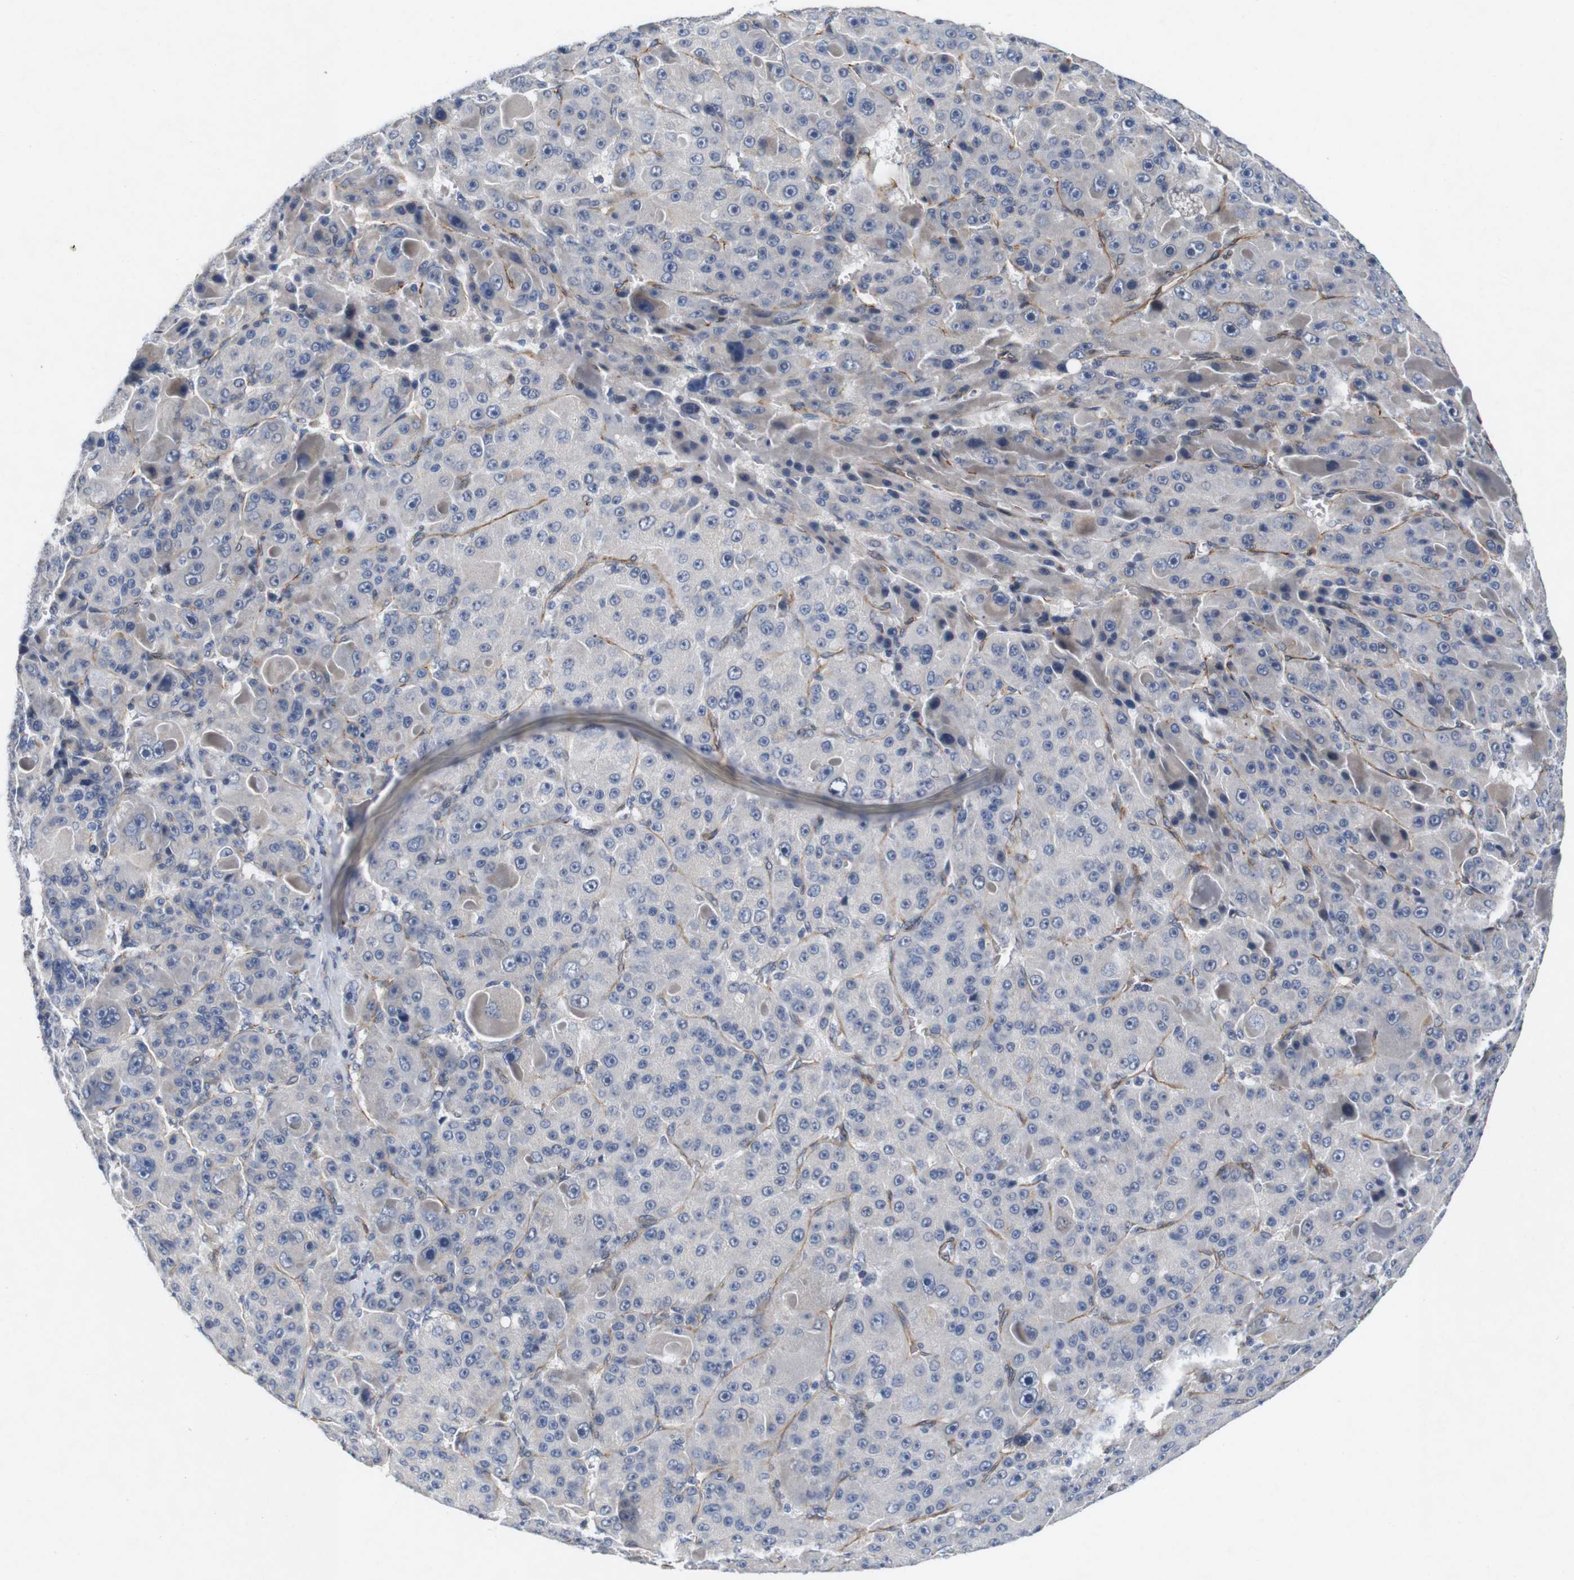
{"staining": {"intensity": "negative", "quantity": "none", "location": "none"}, "tissue": "liver cancer", "cell_type": "Tumor cells", "image_type": "cancer", "snomed": [{"axis": "morphology", "description": "Carcinoma, Hepatocellular, NOS"}, {"axis": "topography", "description": "Liver"}], "caption": "There is no significant positivity in tumor cells of liver cancer.", "gene": "CYB561", "patient": {"sex": "male", "age": 76}}